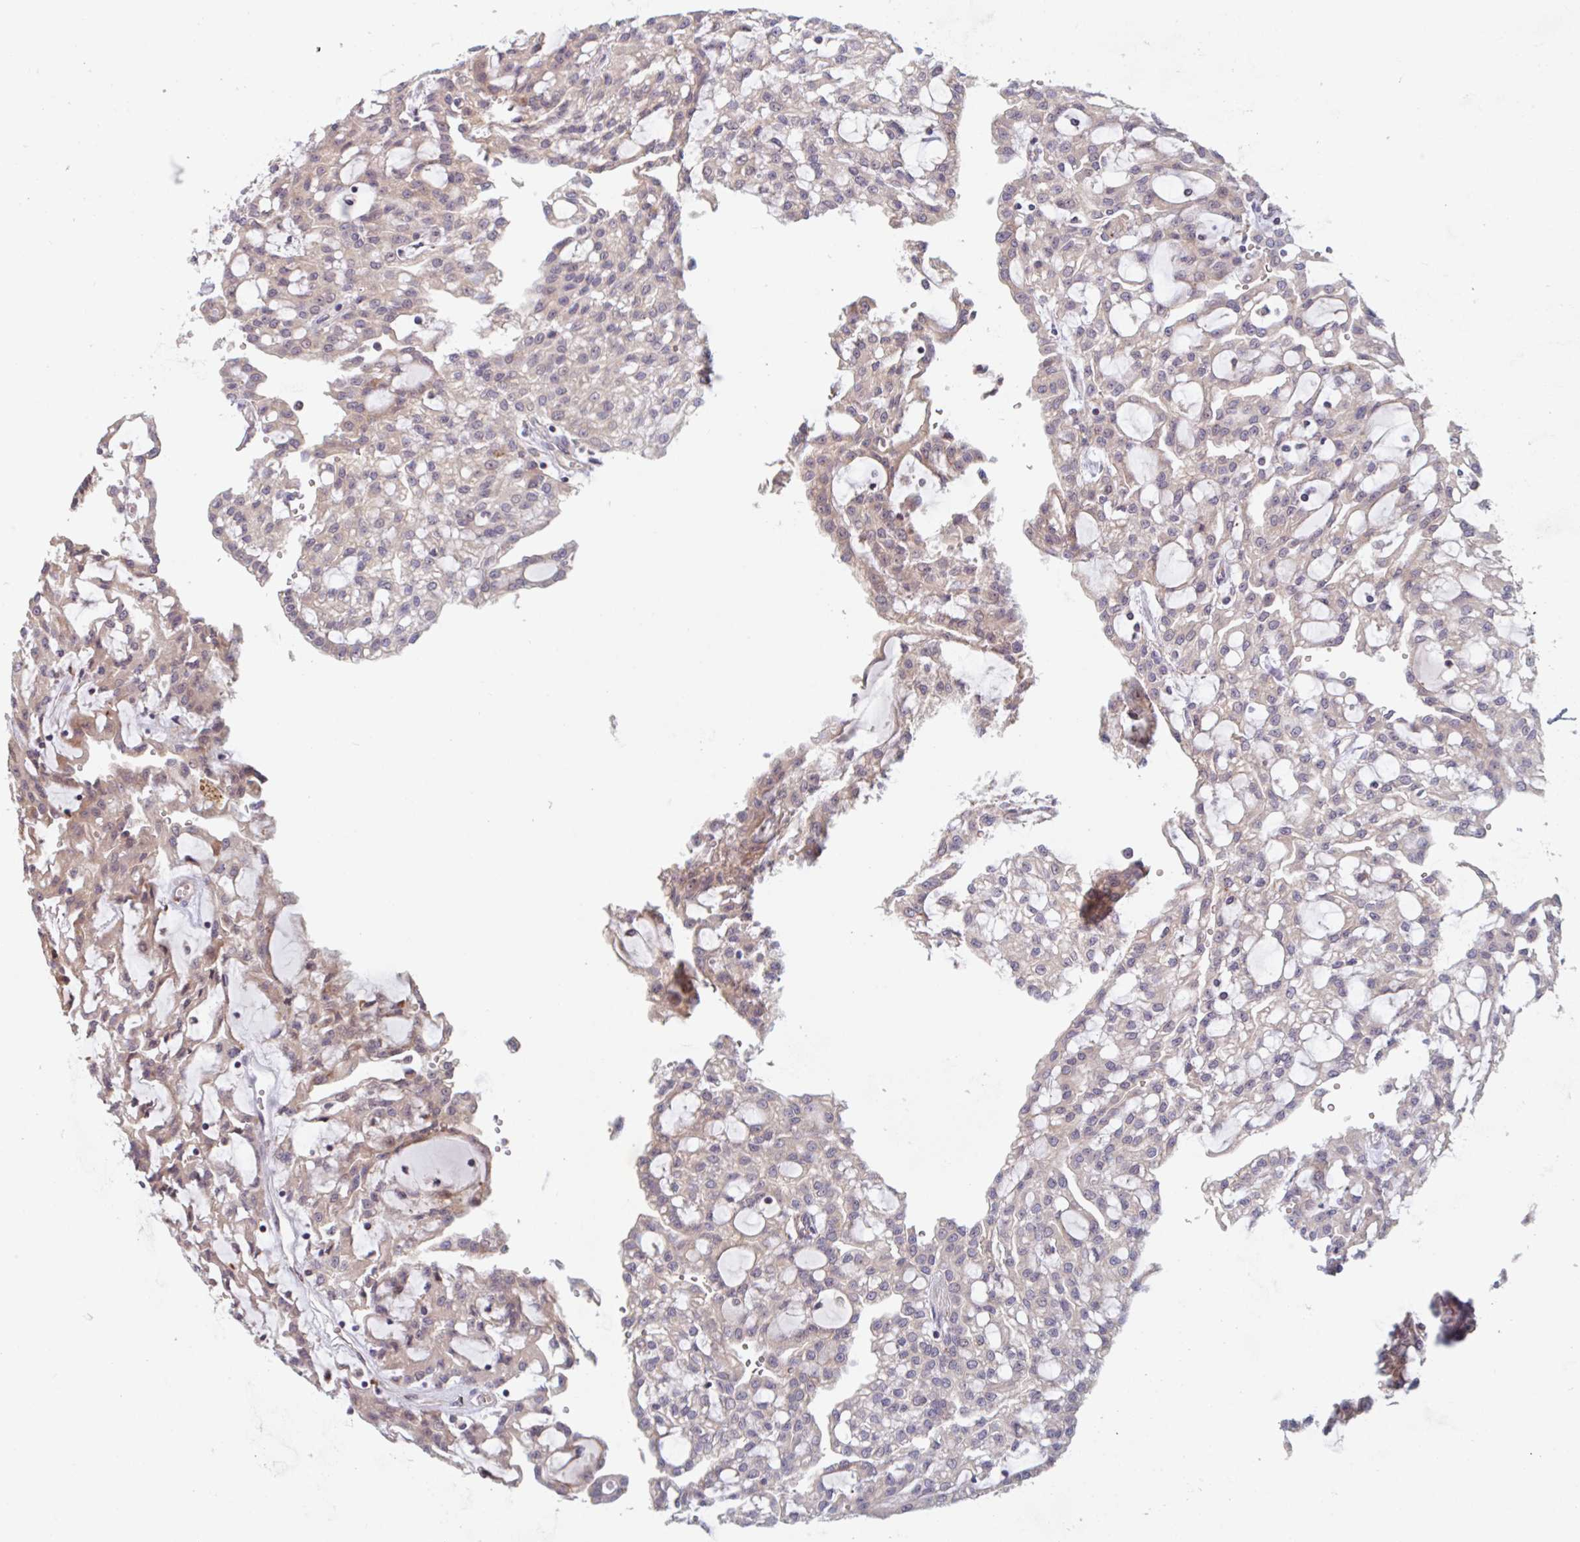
{"staining": {"intensity": "weak", "quantity": "<25%", "location": "cytoplasmic/membranous"}, "tissue": "renal cancer", "cell_type": "Tumor cells", "image_type": "cancer", "snomed": [{"axis": "morphology", "description": "Adenocarcinoma, NOS"}, {"axis": "topography", "description": "Kidney"}], "caption": "DAB (3,3'-diaminobenzidine) immunohistochemical staining of renal cancer (adenocarcinoma) exhibits no significant expression in tumor cells.", "gene": "NUB1", "patient": {"sex": "male", "age": 63}}